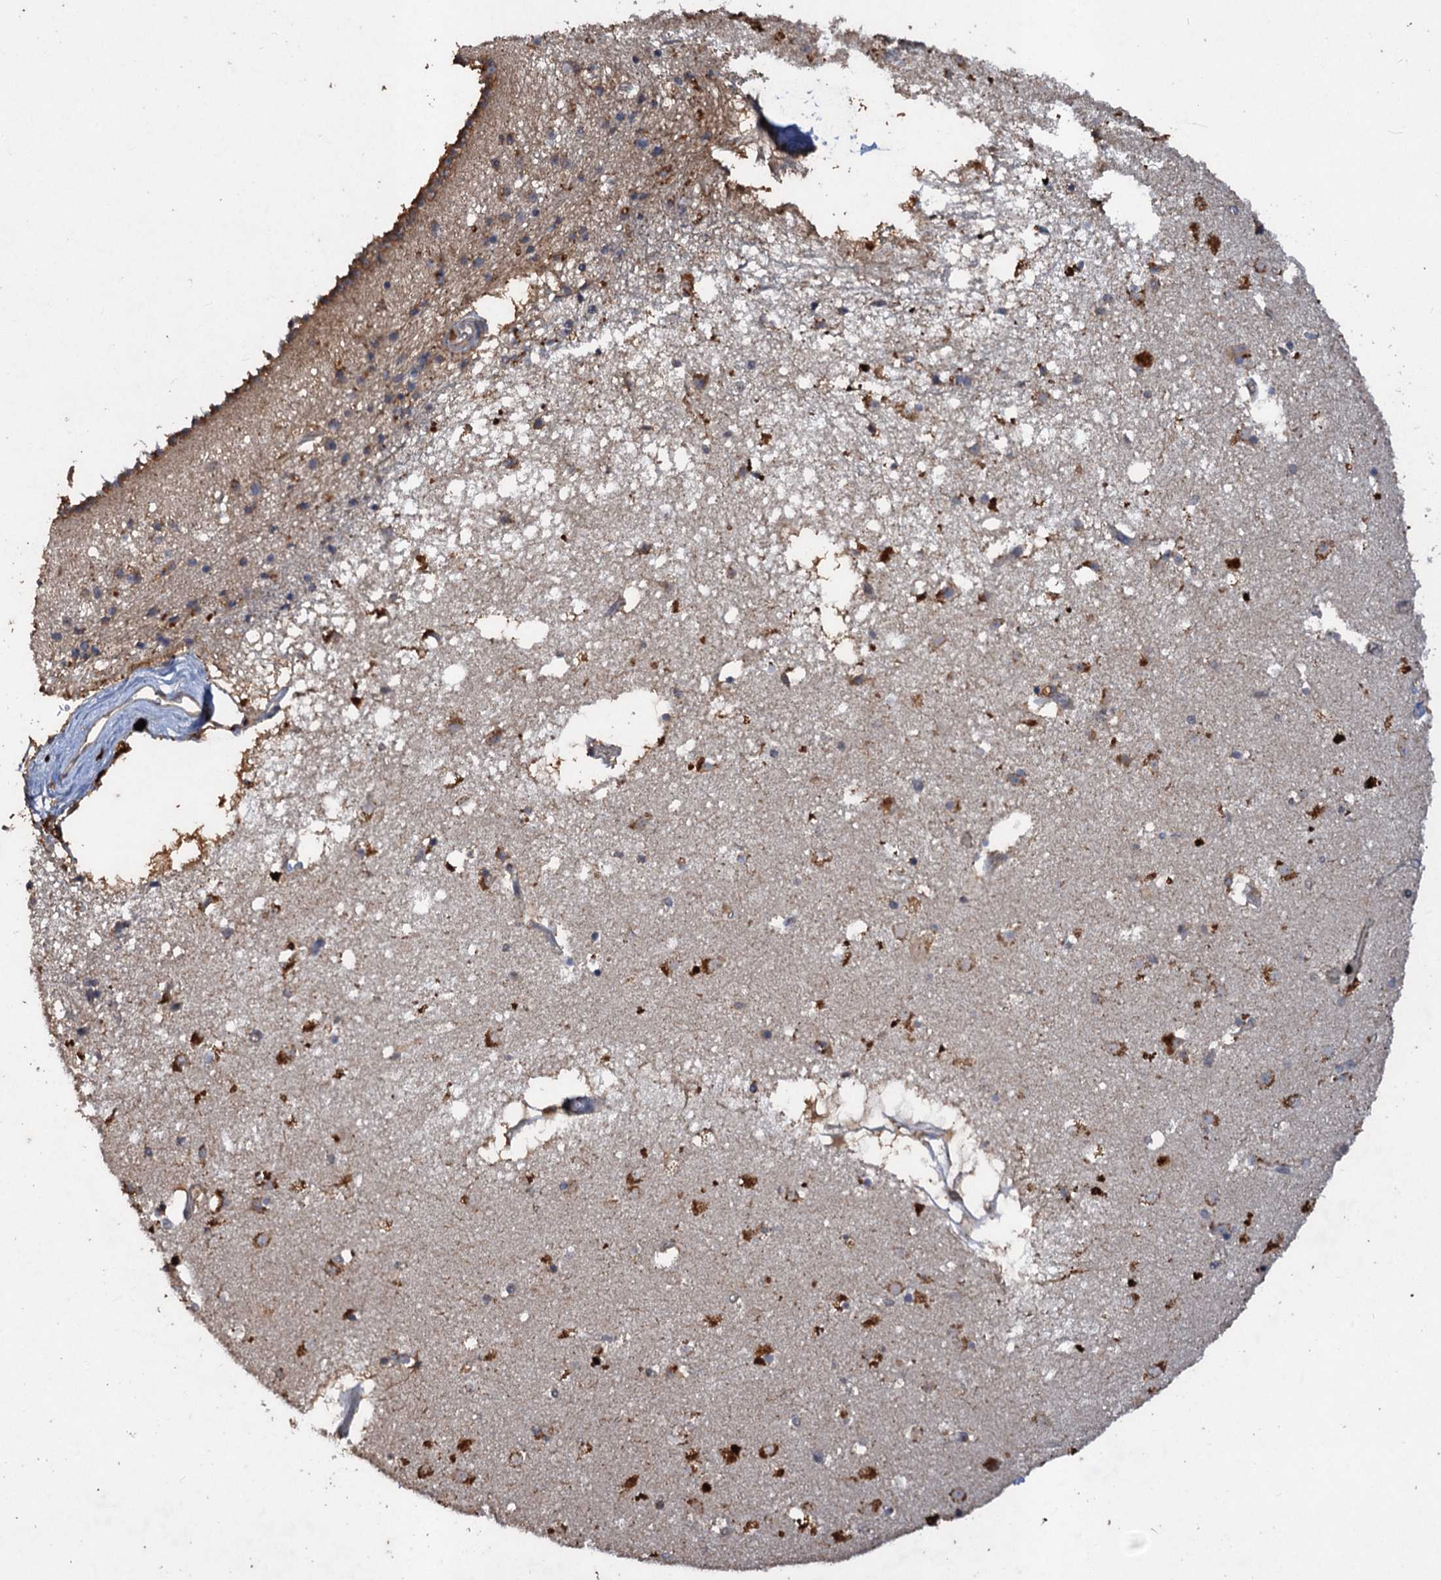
{"staining": {"intensity": "moderate", "quantity": "<25%", "location": "cytoplasmic/membranous"}, "tissue": "caudate", "cell_type": "Glial cells", "image_type": "normal", "snomed": [{"axis": "morphology", "description": "Normal tissue, NOS"}, {"axis": "topography", "description": "Lateral ventricle wall"}], "caption": "About <25% of glial cells in benign caudate reveal moderate cytoplasmic/membranous protein staining as visualized by brown immunohistochemical staining.", "gene": "SCUBE3", "patient": {"sex": "male", "age": 70}}